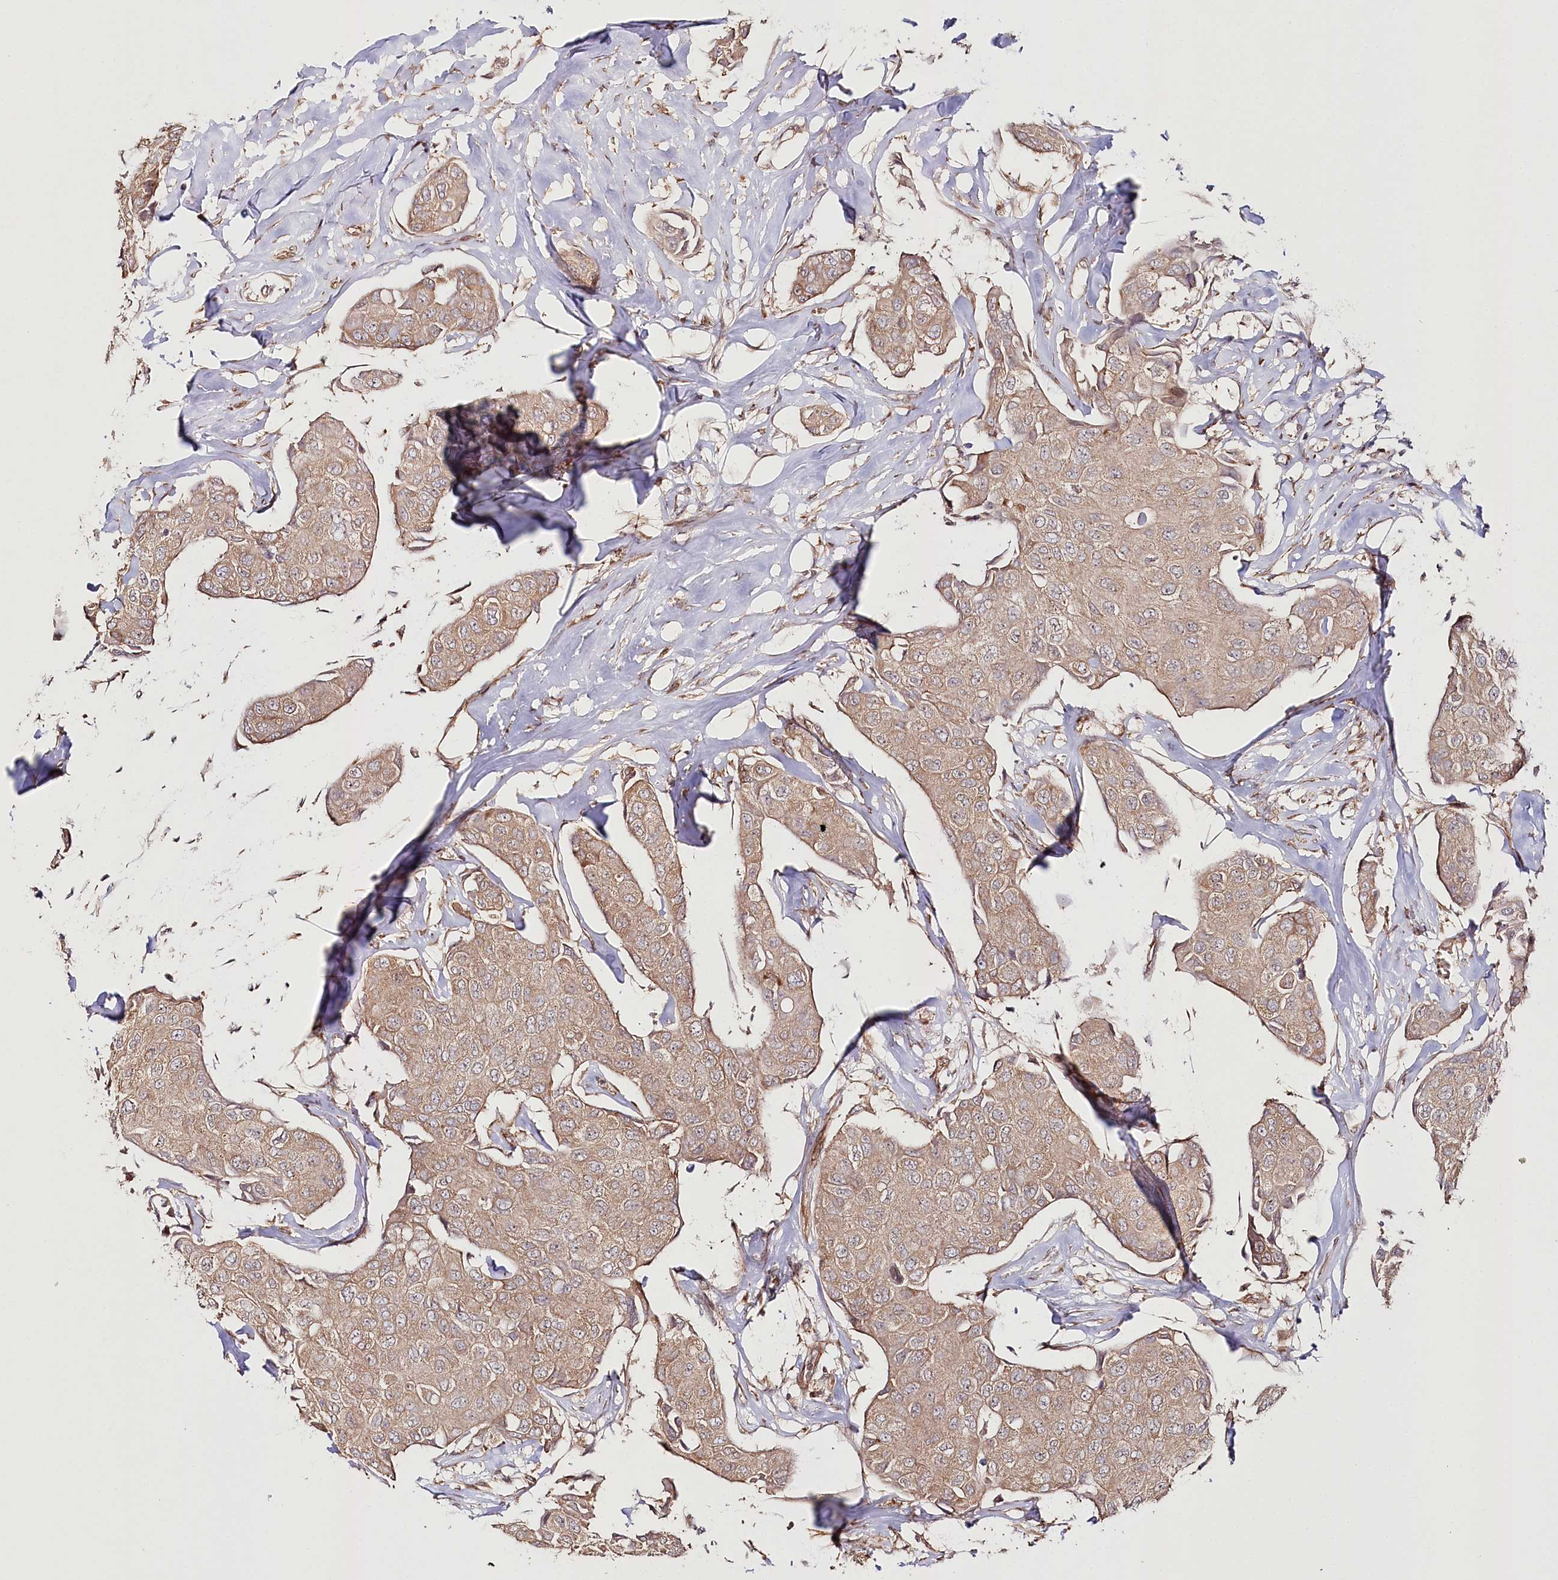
{"staining": {"intensity": "moderate", "quantity": ">75%", "location": "cytoplasmic/membranous"}, "tissue": "breast cancer", "cell_type": "Tumor cells", "image_type": "cancer", "snomed": [{"axis": "morphology", "description": "Duct carcinoma"}, {"axis": "topography", "description": "Breast"}], "caption": "Breast infiltrating ductal carcinoma stained with DAB immunohistochemistry displays medium levels of moderate cytoplasmic/membranous staining in approximately >75% of tumor cells.", "gene": "OTUD4", "patient": {"sex": "female", "age": 80}}